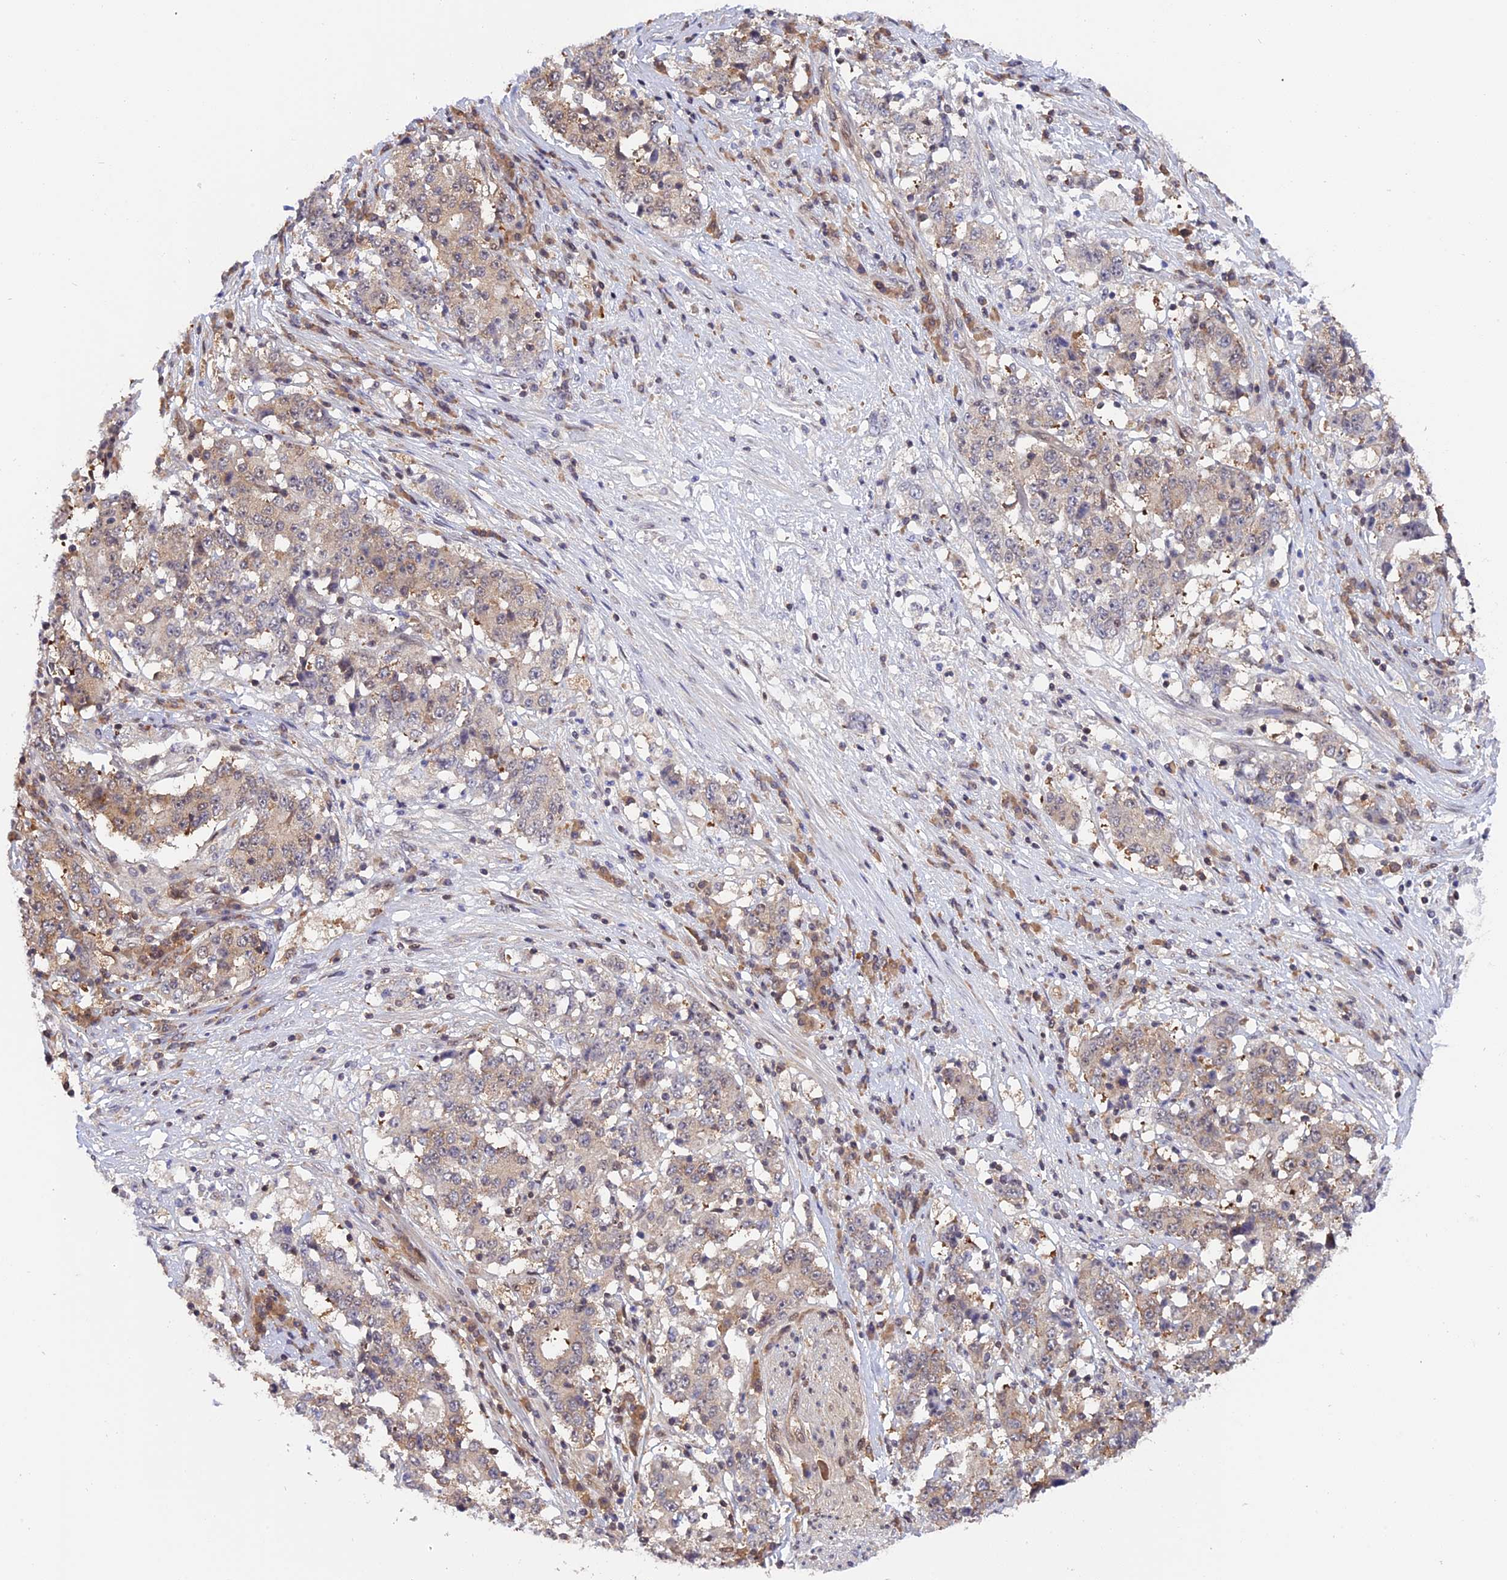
{"staining": {"intensity": "weak", "quantity": "<25%", "location": "cytoplasmic/membranous"}, "tissue": "stomach cancer", "cell_type": "Tumor cells", "image_type": "cancer", "snomed": [{"axis": "morphology", "description": "Adenocarcinoma, NOS"}, {"axis": "topography", "description": "Stomach"}], "caption": "Immunohistochemistry image of stomach cancer (adenocarcinoma) stained for a protein (brown), which reveals no expression in tumor cells. (IHC, brightfield microscopy, high magnification).", "gene": "ZNF428", "patient": {"sex": "male", "age": 59}}